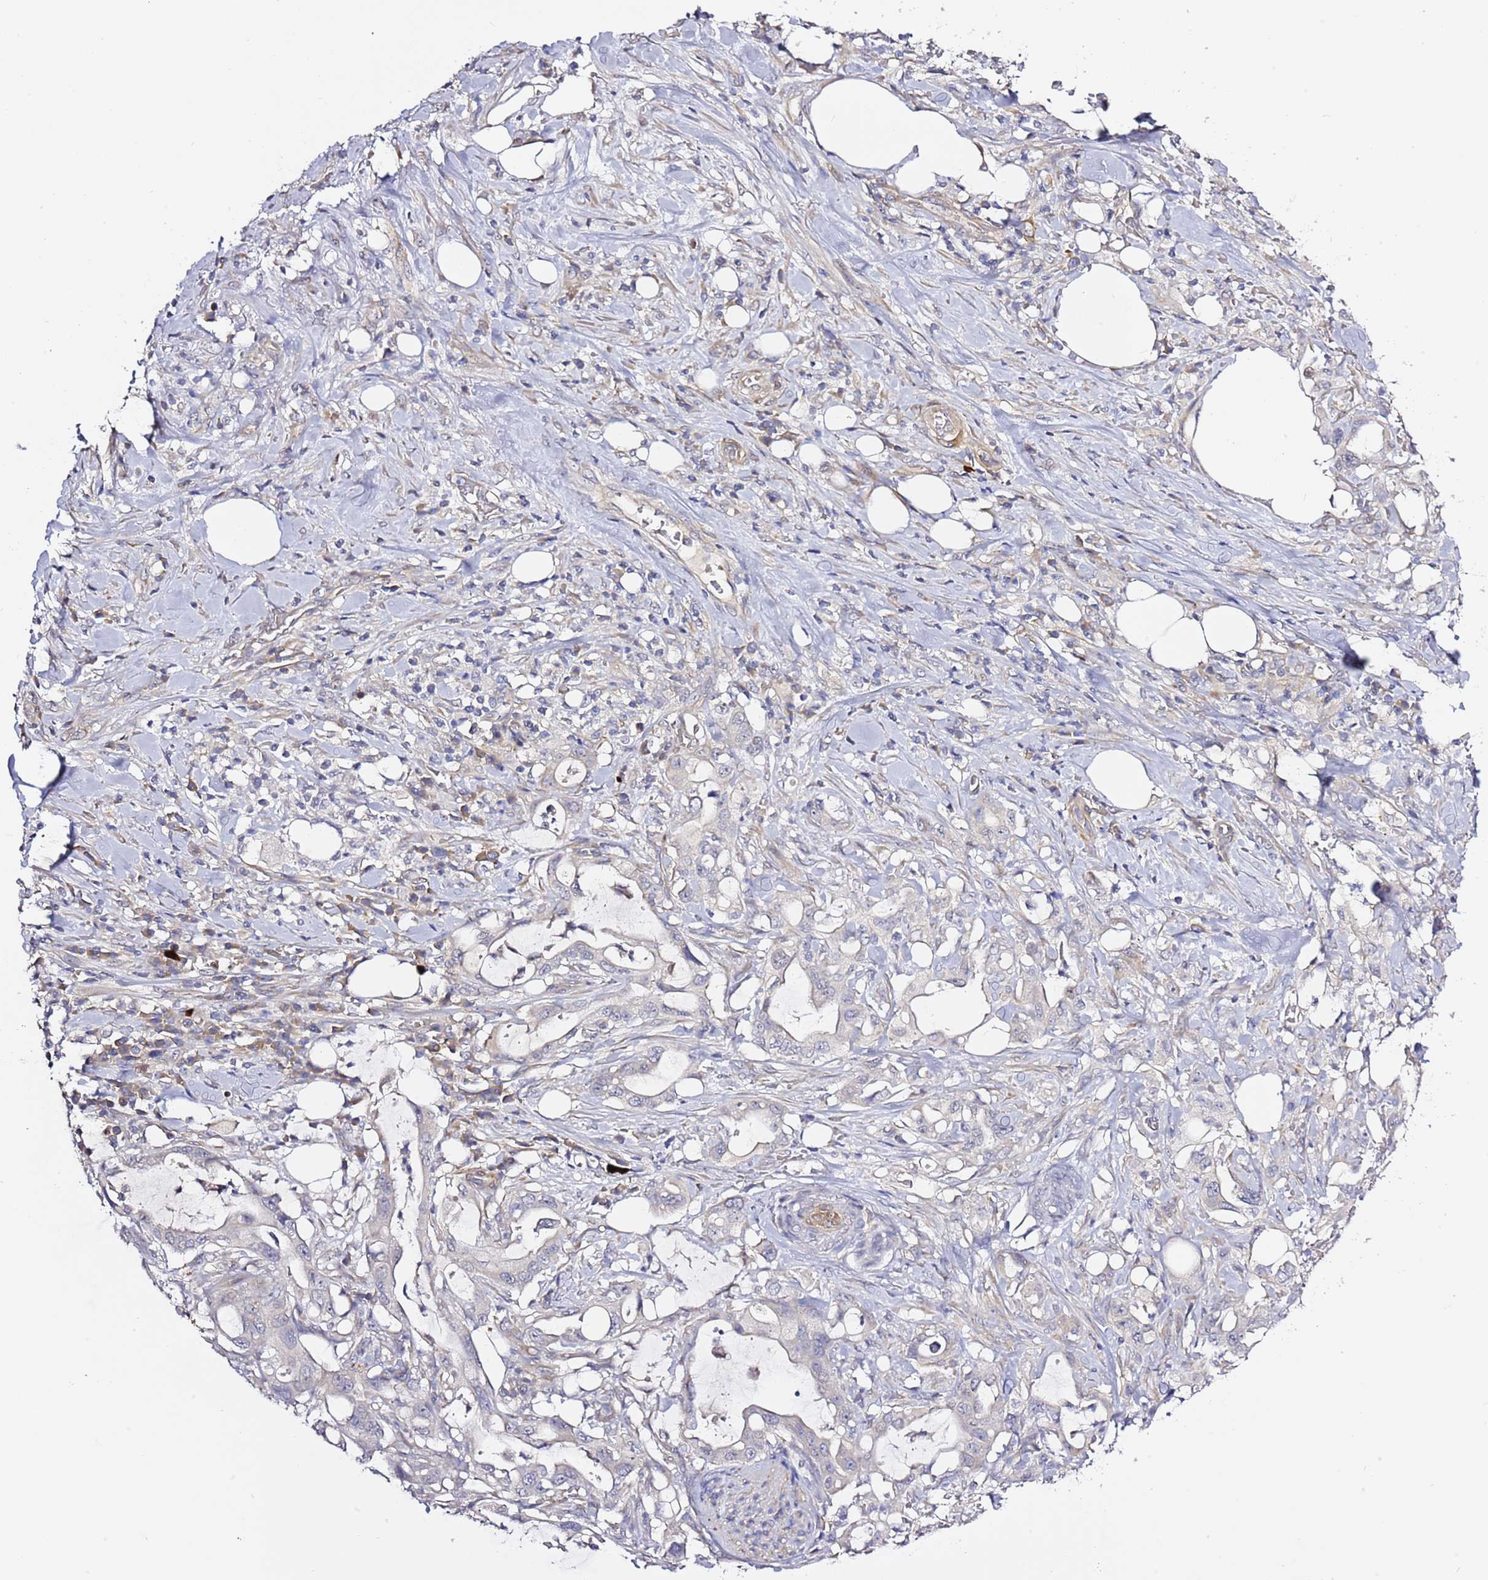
{"staining": {"intensity": "negative", "quantity": "none", "location": "none"}, "tissue": "pancreatic cancer", "cell_type": "Tumor cells", "image_type": "cancer", "snomed": [{"axis": "morphology", "description": "Adenocarcinoma, NOS"}, {"axis": "topography", "description": "Pancreas"}], "caption": "Immunohistochemistry (IHC) photomicrograph of pancreatic adenocarcinoma stained for a protein (brown), which reveals no positivity in tumor cells.", "gene": "RFK", "patient": {"sex": "female", "age": 61}}